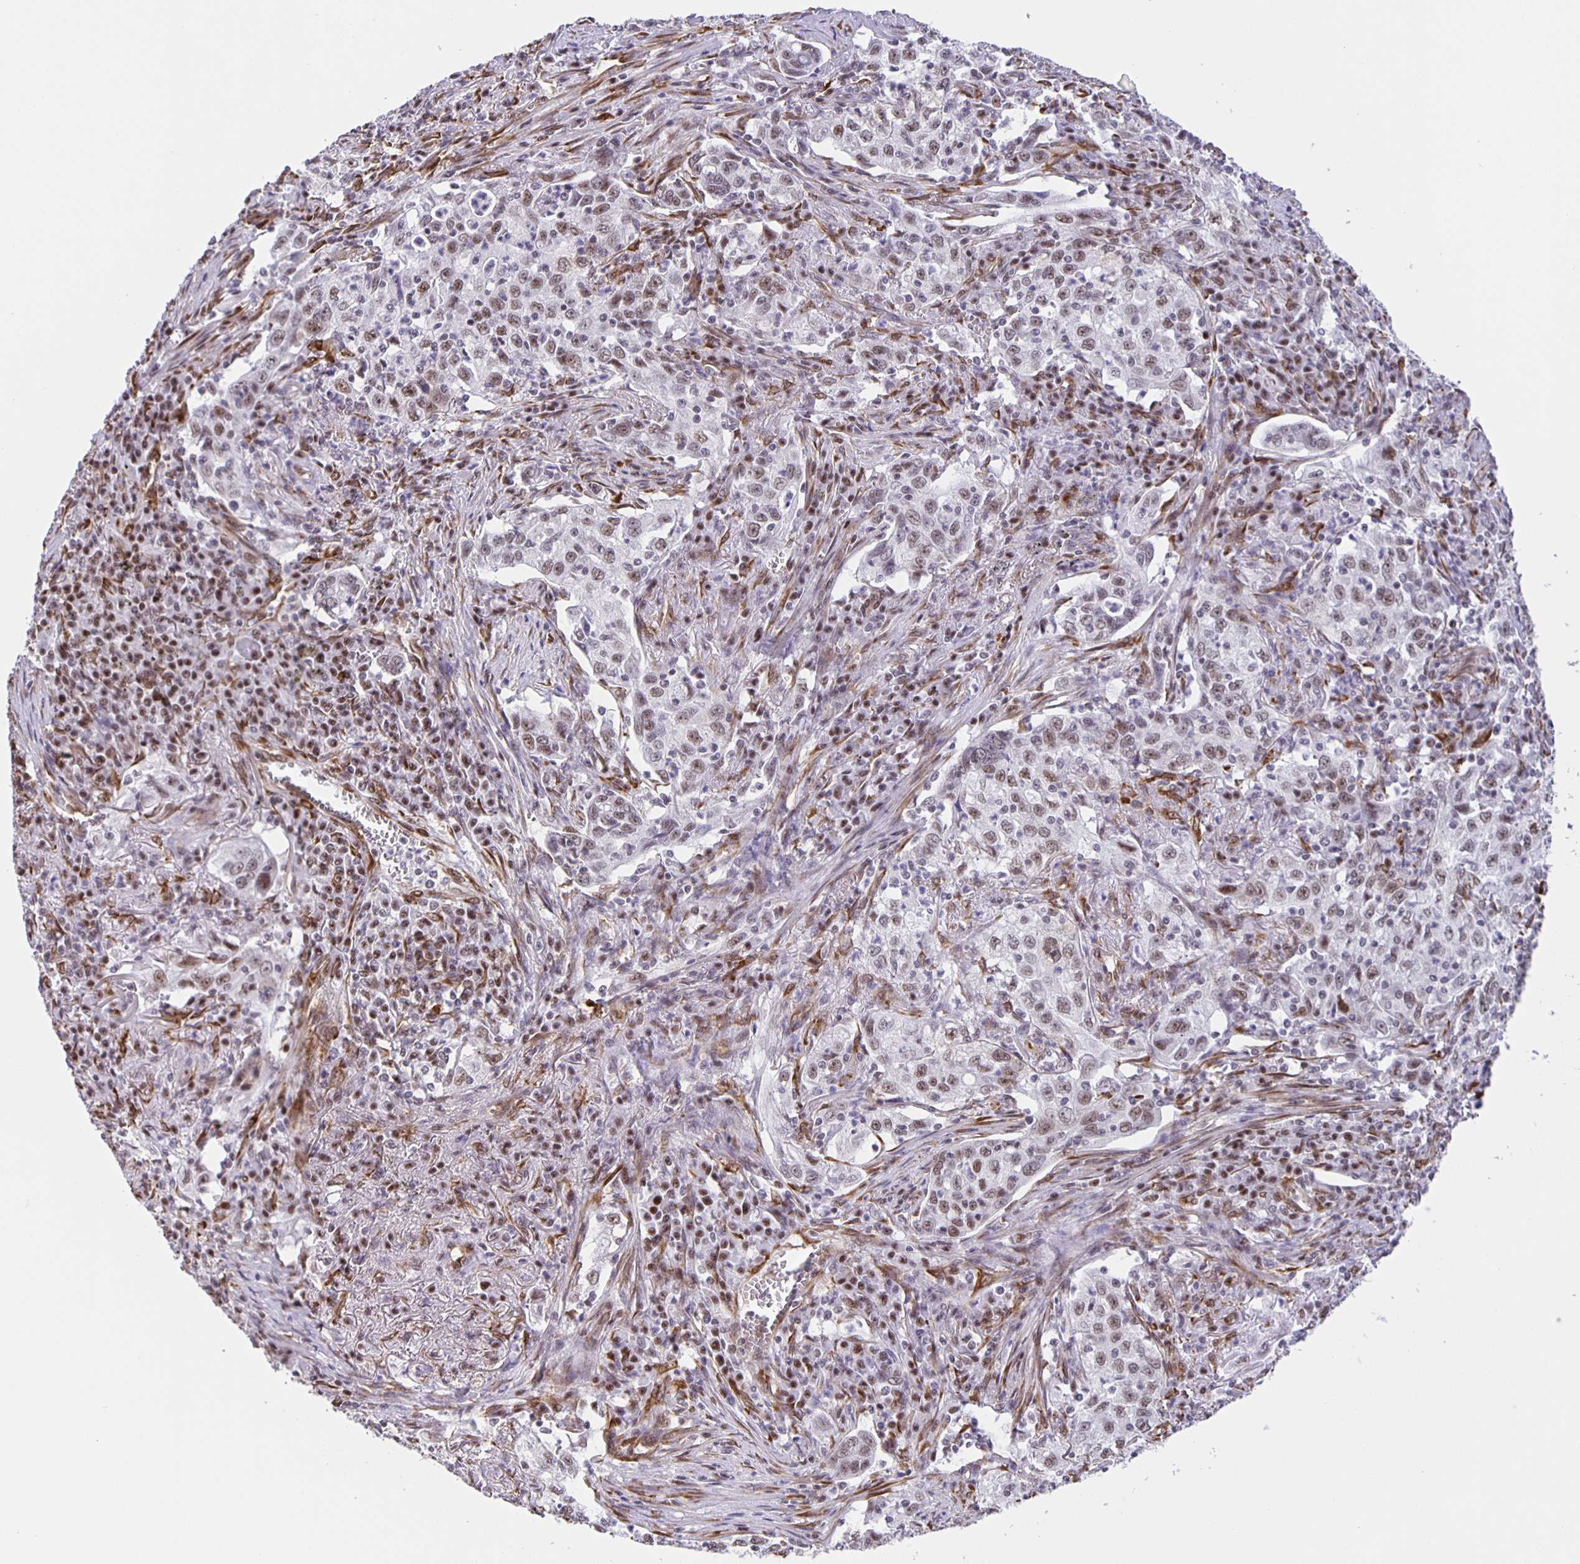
{"staining": {"intensity": "weak", "quantity": ">75%", "location": "nuclear"}, "tissue": "lung cancer", "cell_type": "Tumor cells", "image_type": "cancer", "snomed": [{"axis": "morphology", "description": "Squamous cell carcinoma, NOS"}, {"axis": "topography", "description": "Lung"}], "caption": "Protein expression analysis of human lung cancer (squamous cell carcinoma) reveals weak nuclear positivity in about >75% of tumor cells.", "gene": "ZRANB2", "patient": {"sex": "male", "age": 71}}